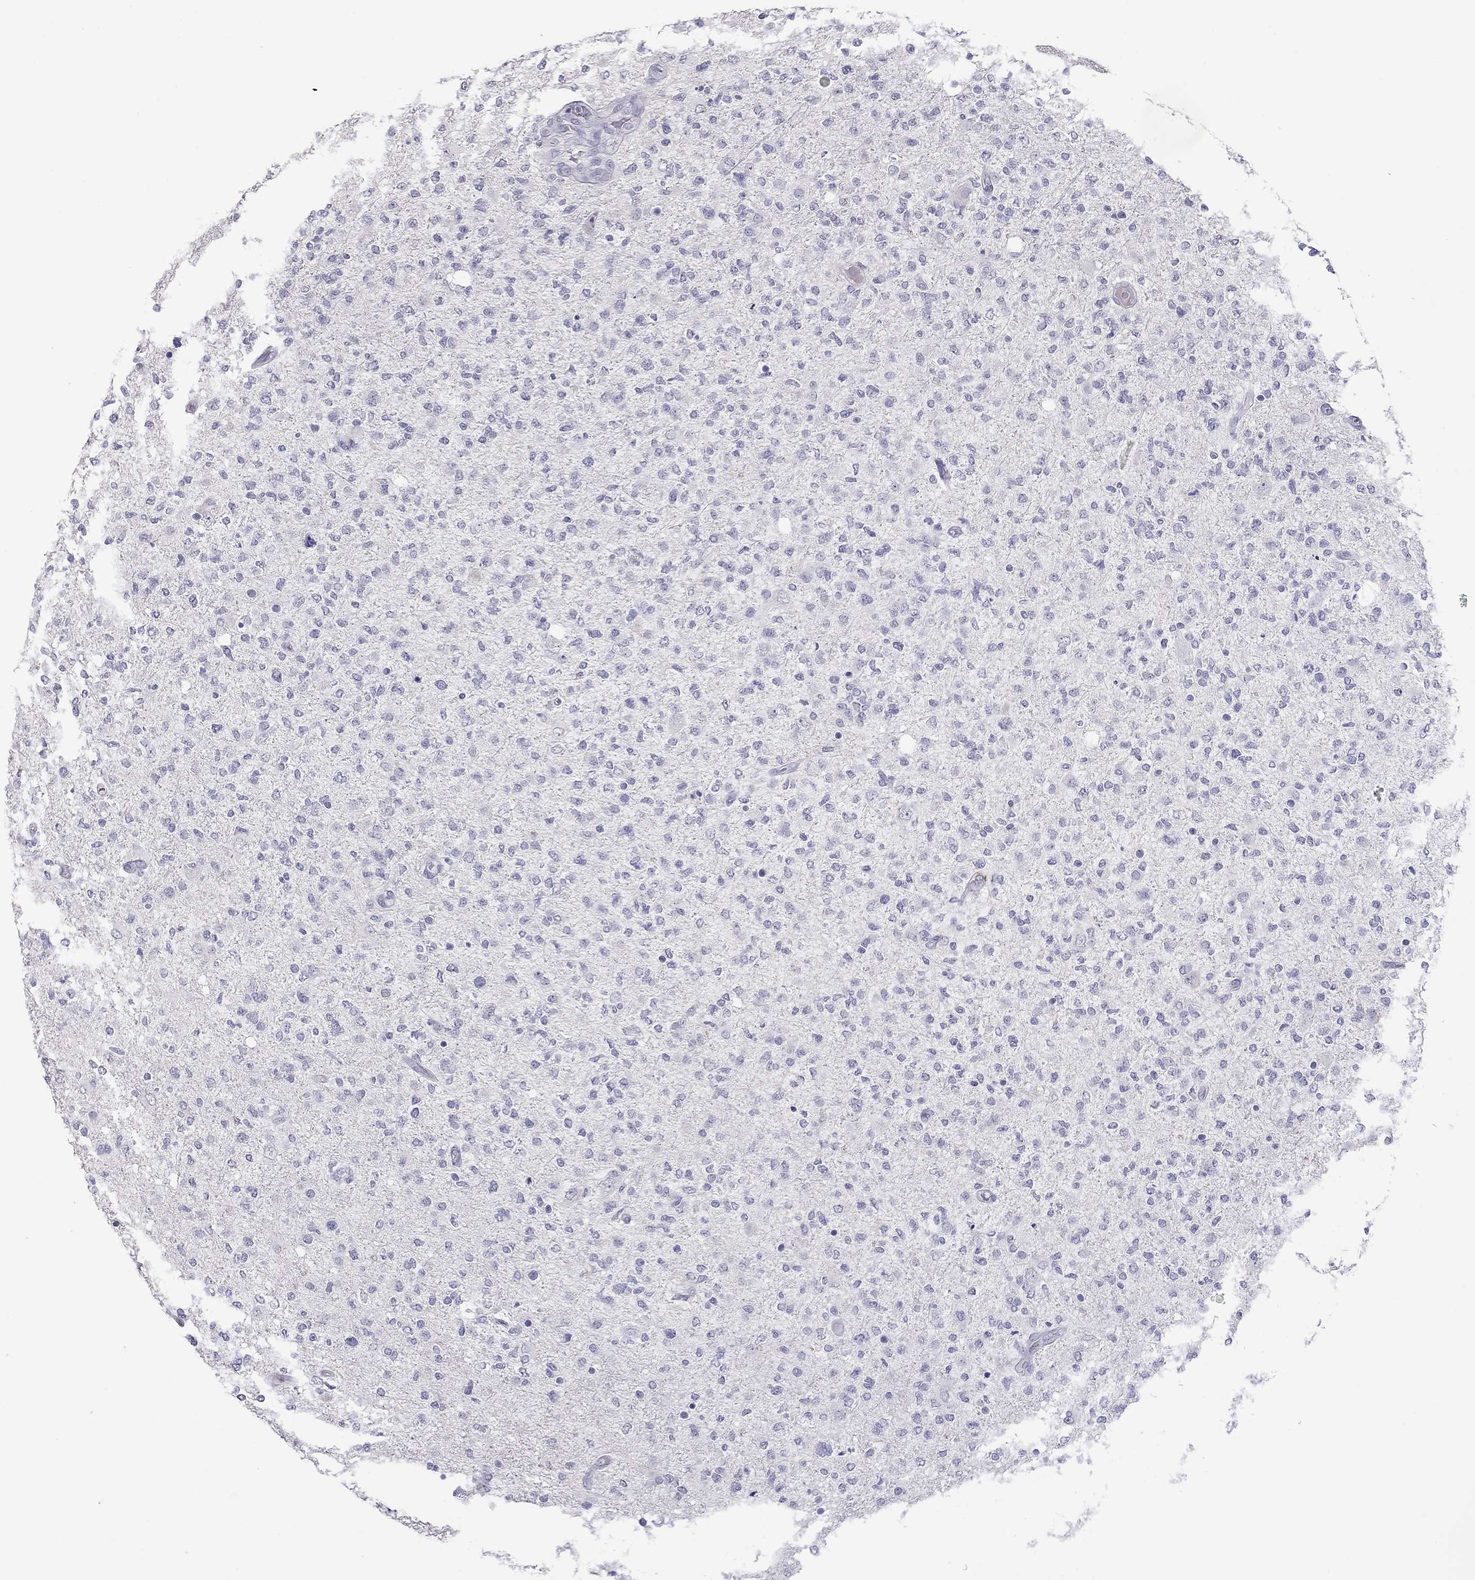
{"staining": {"intensity": "negative", "quantity": "none", "location": "none"}, "tissue": "glioma", "cell_type": "Tumor cells", "image_type": "cancer", "snomed": [{"axis": "morphology", "description": "Glioma, malignant, High grade"}, {"axis": "topography", "description": "Cerebral cortex"}], "caption": "Immunohistochemistry of high-grade glioma (malignant) demonstrates no expression in tumor cells.", "gene": "SLAMF1", "patient": {"sex": "male", "age": 70}}